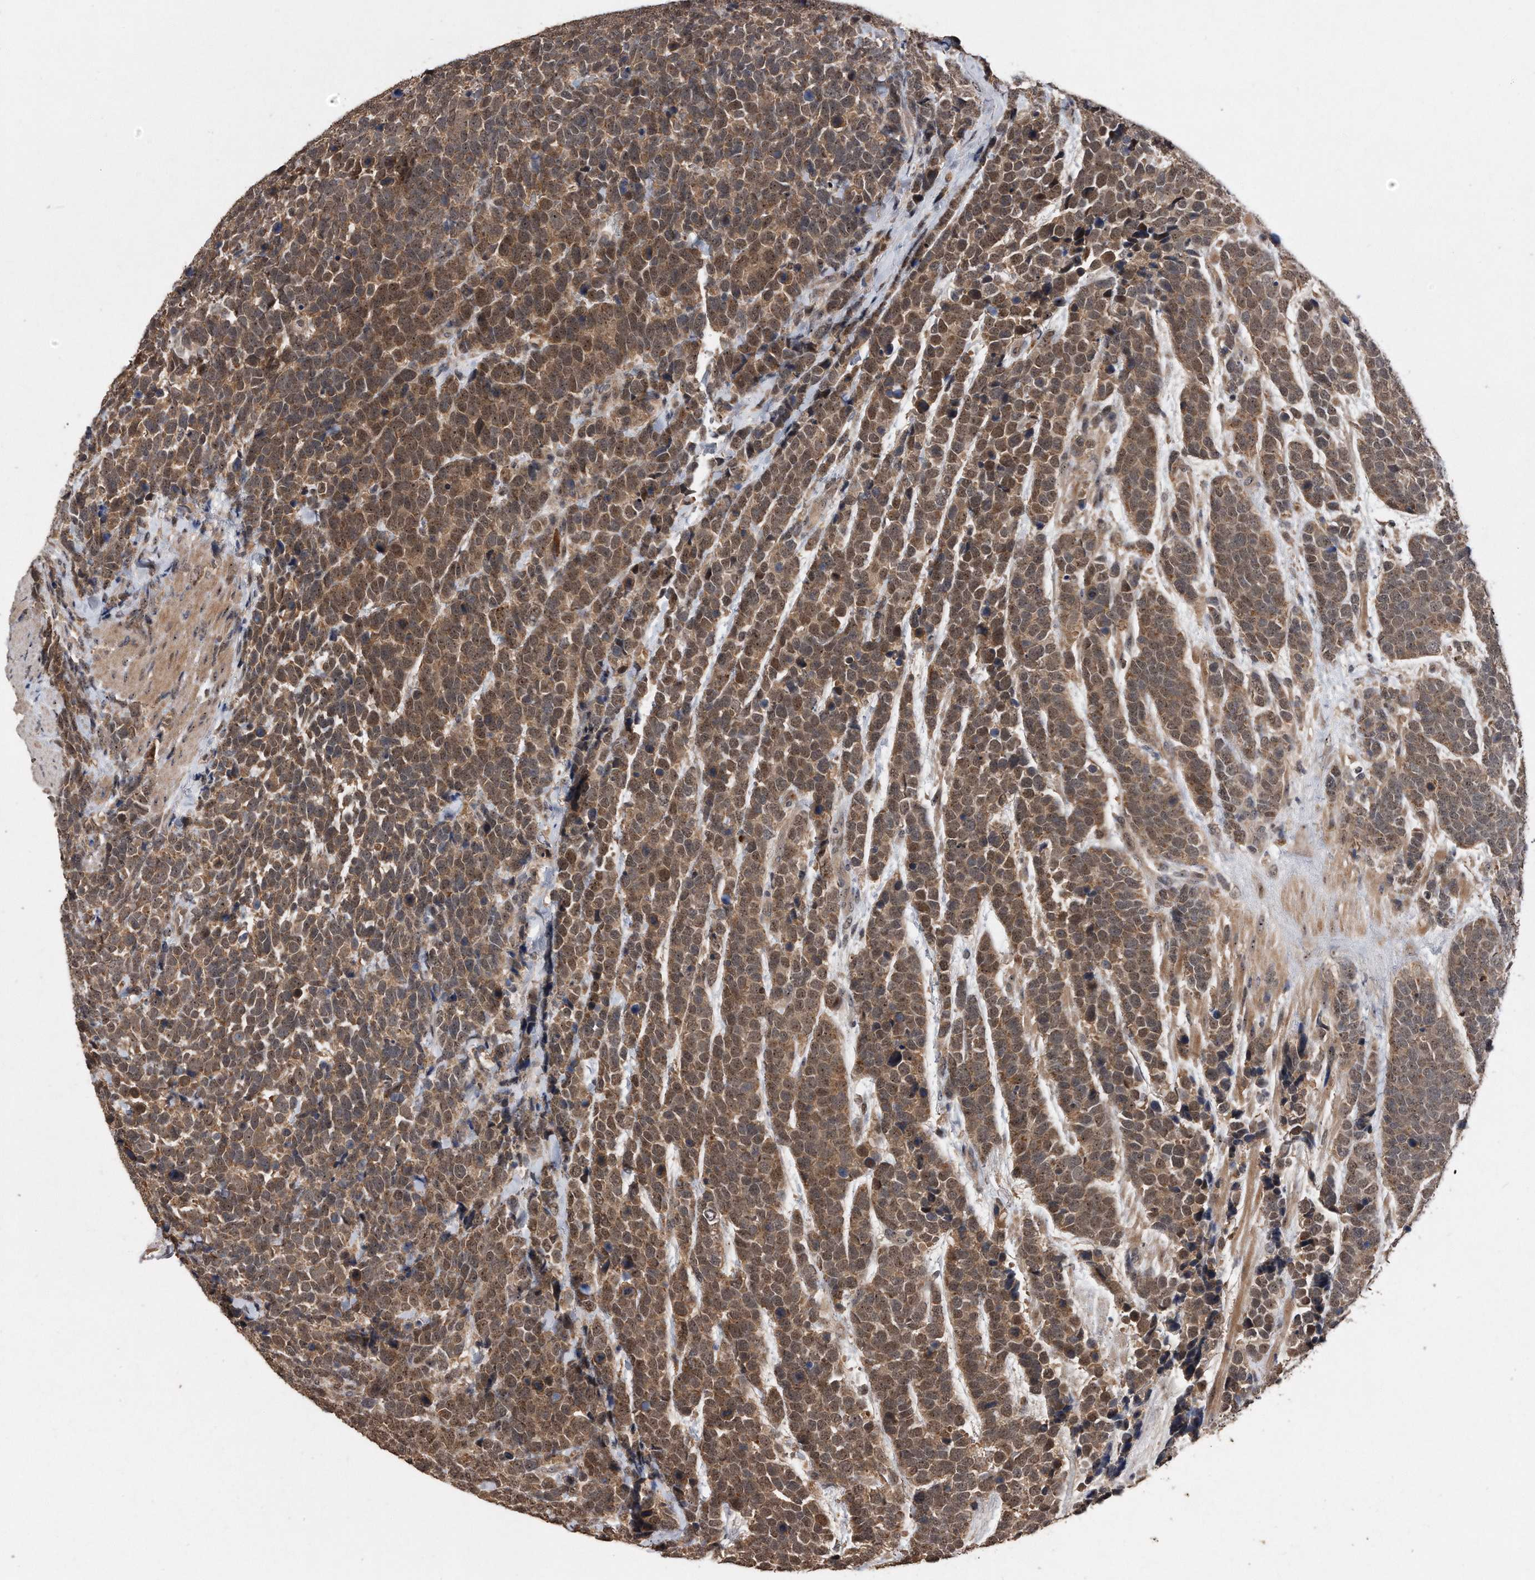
{"staining": {"intensity": "moderate", "quantity": ">75%", "location": "cytoplasmic/membranous,nuclear"}, "tissue": "urothelial cancer", "cell_type": "Tumor cells", "image_type": "cancer", "snomed": [{"axis": "morphology", "description": "Urothelial carcinoma, High grade"}, {"axis": "topography", "description": "Urinary bladder"}], "caption": "An image showing moderate cytoplasmic/membranous and nuclear expression in about >75% of tumor cells in urothelial cancer, as visualized by brown immunohistochemical staining.", "gene": "PELO", "patient": {"sex": "female", "age": 82}}